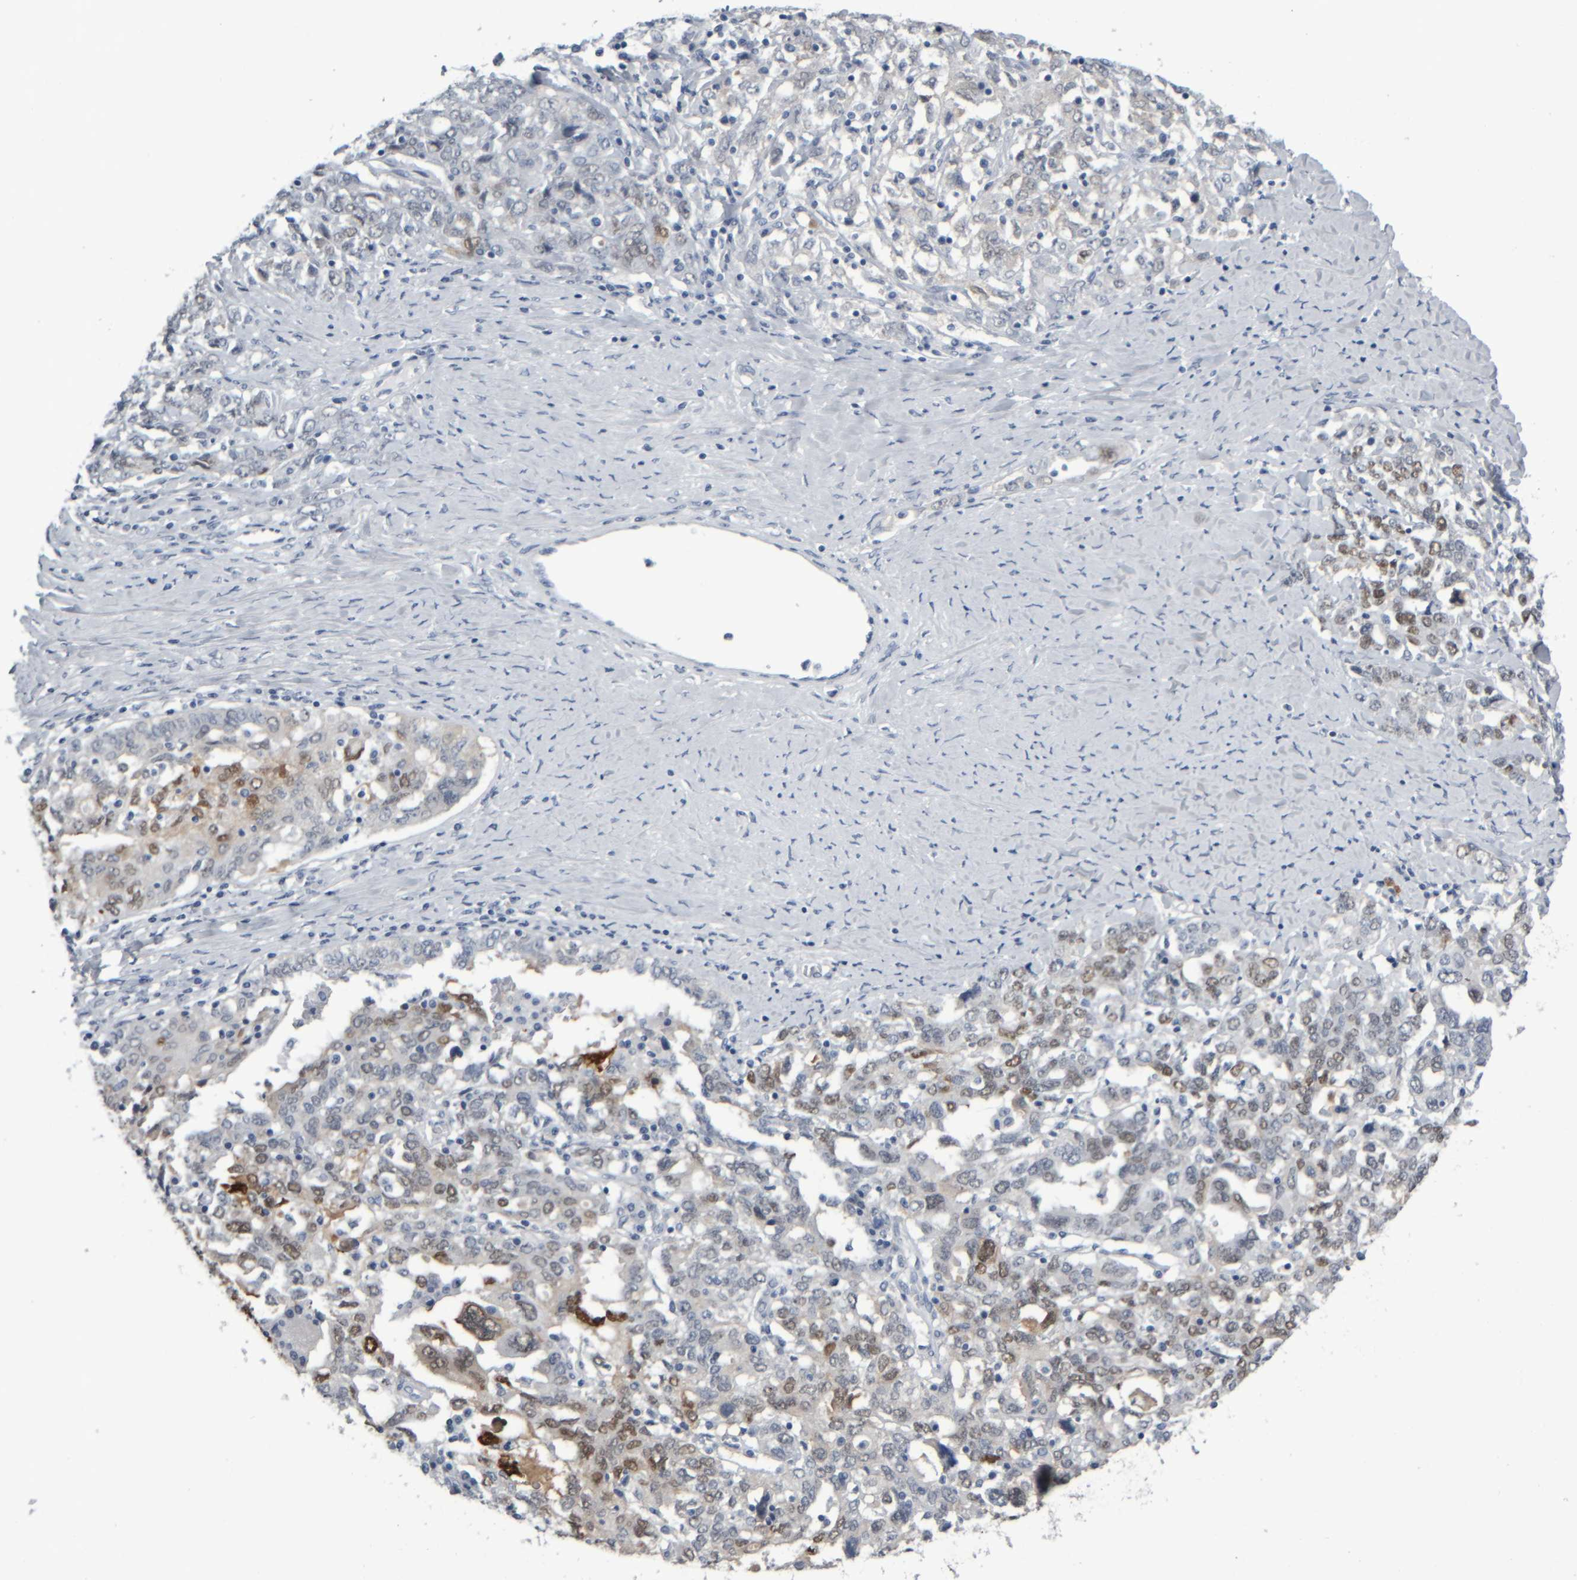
{"staining": {"intensity": "weak", "quantity": "25%-75%", "location": "cytoplasmic/membranous,nuclear"}, "tissue": "ovarian cancer", "cell_type": "Tumor cells", "image_type": "cancer", "snomed": [{"axis": "morphology", "description": "Carcinoma, endometroid"}, {"axis": "topography", "description": "Ovary"}], "caption": "Protein analysis of ovarian endometroid carcinoma tissue shows weak cytoplasmic/membranous and nuclear expression in approximately 25%-75% of tumor cells.", "gene": "COL14A1", "patient": {"sex": "female", "age": 62}}